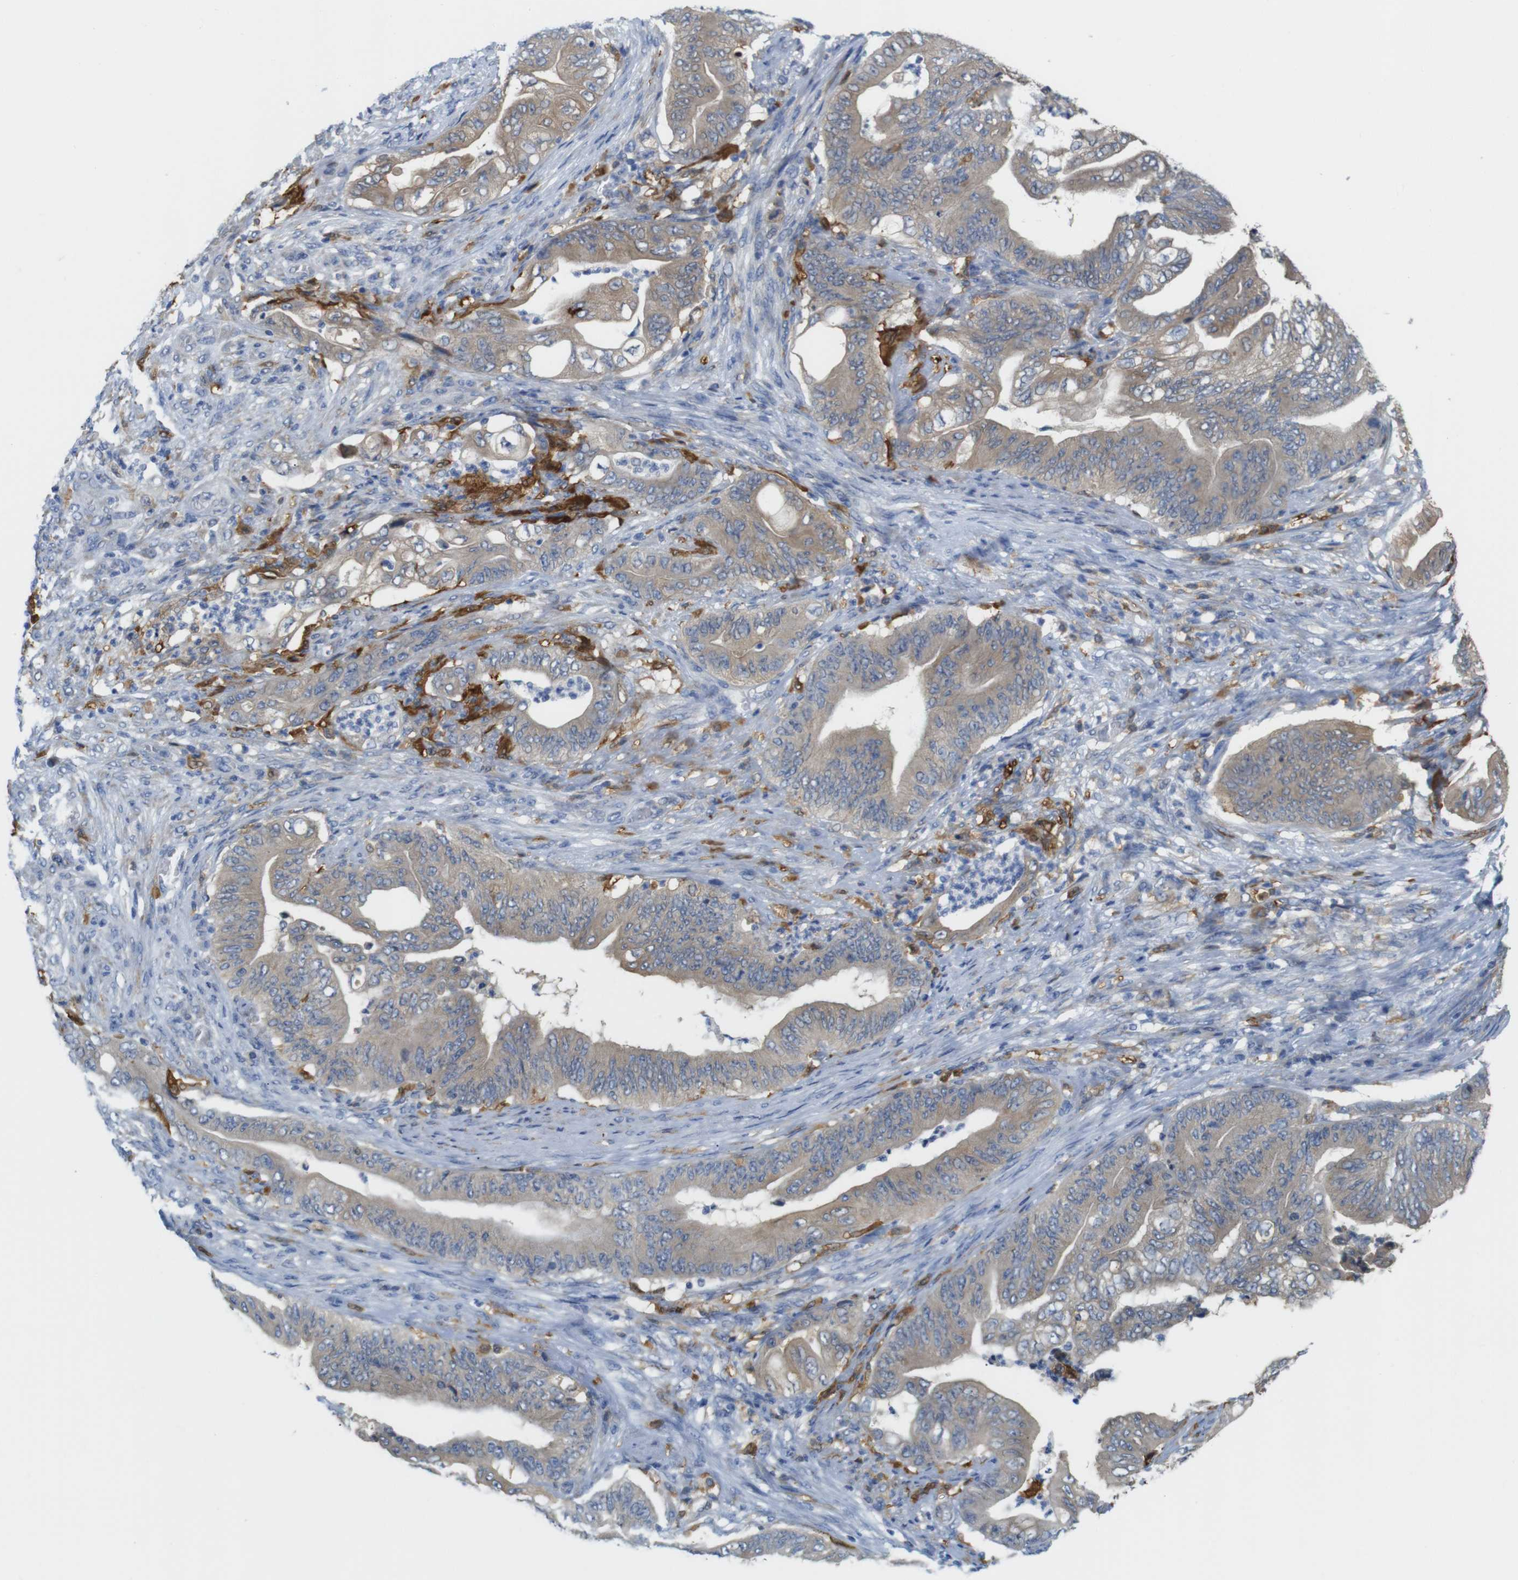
{"staining": {"intensity": "weak", "quantity": ">75%", "location": "cytoplasmic/membranous"}, "tissue": "stomach cancer", "cell_type": "Tumor cells", "image_type": "cancer", "snomed": [{"axis": "morphology", "description": "Adenocarcinoma, NOS"}, {"axis": "topography", "description": "Stomach"}], "caption": "IHC (DAB (3,3'-diaminobenzidine)) staining of human stomach cancer (adenocarcinoma) reveals weak cytoplasmic/membranous protein positivity in about >75% of tumor cells.", "gene": "NEBL", "patient": {"sex": "female", "age": 73}}